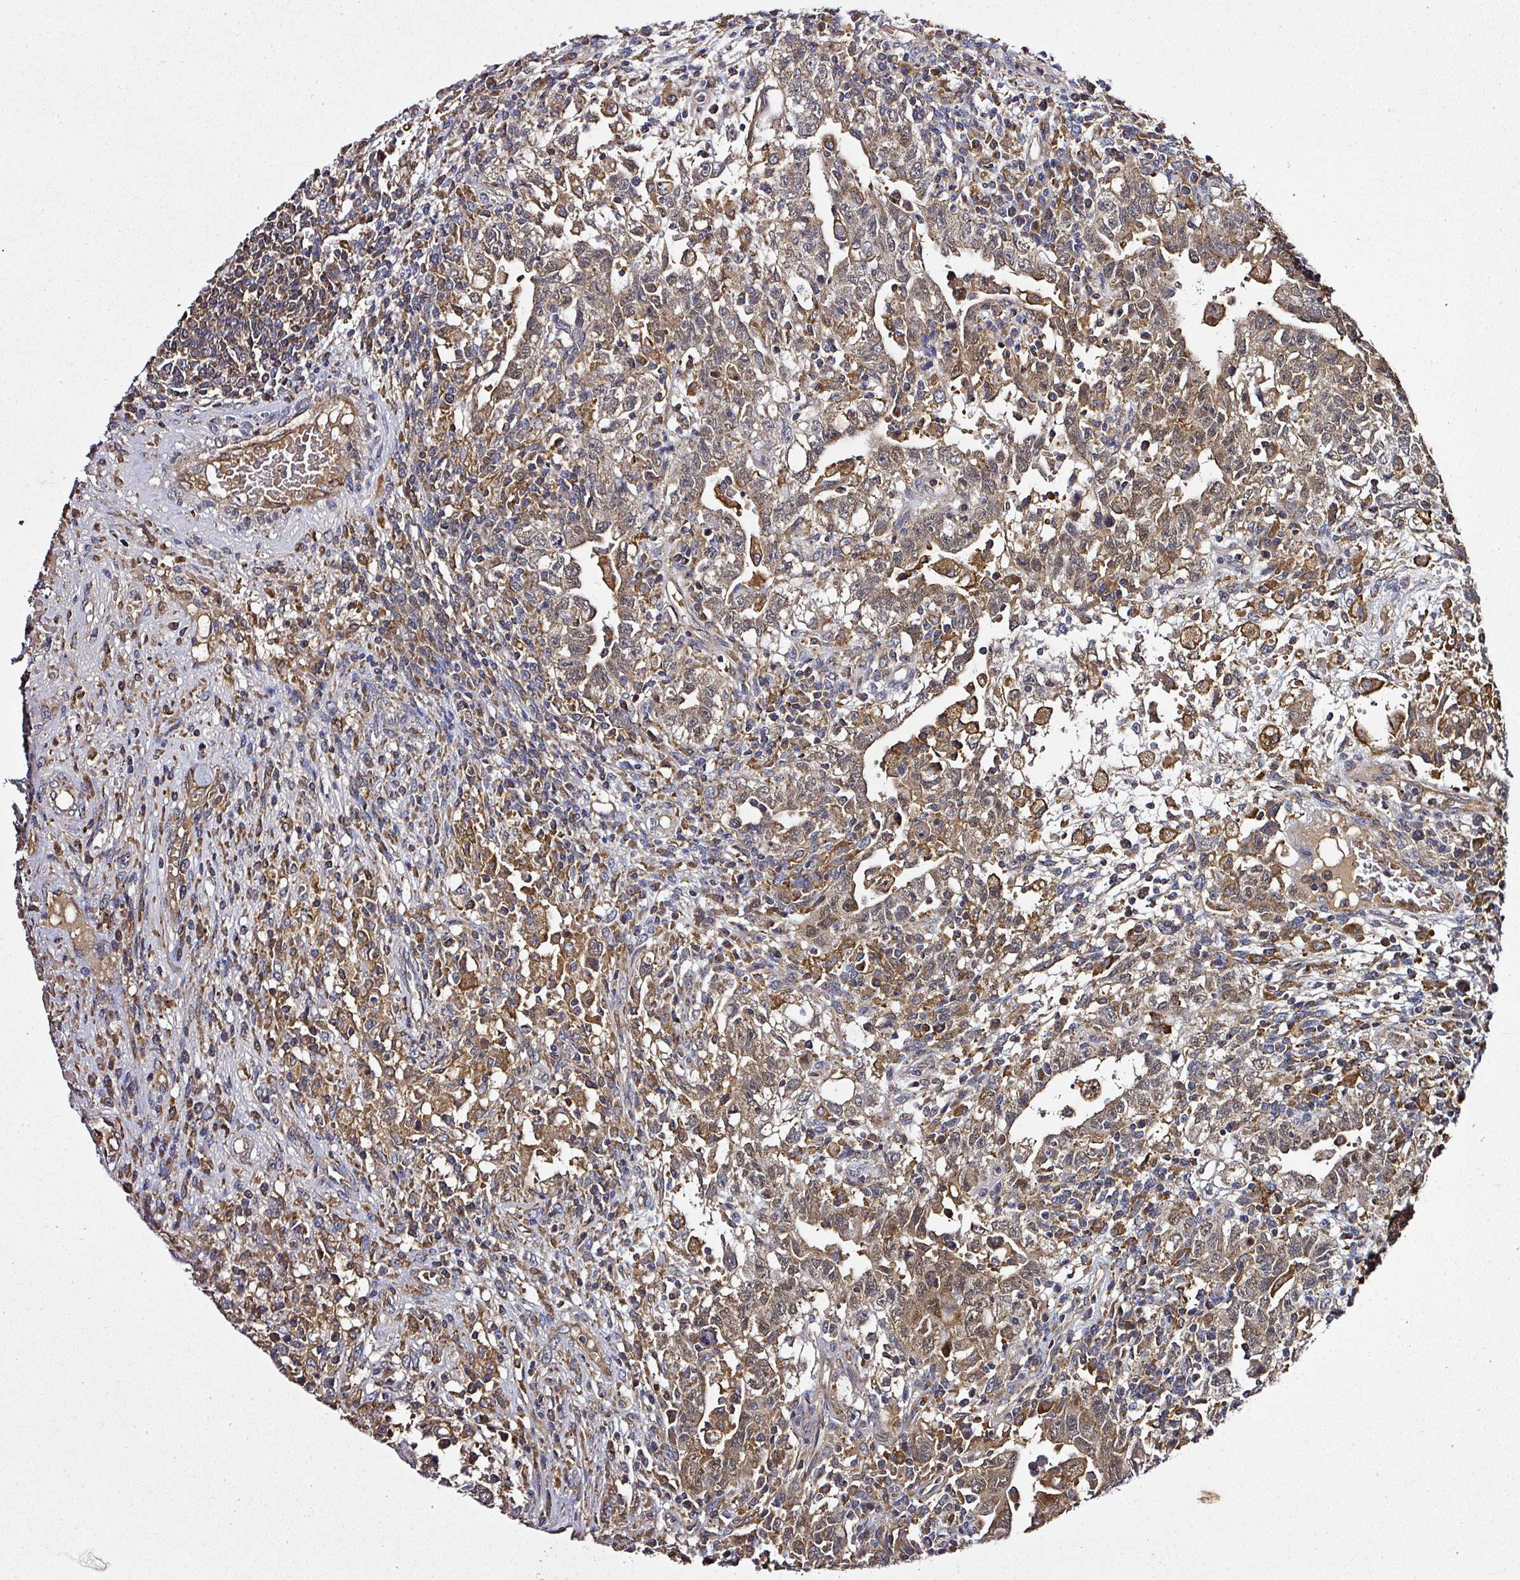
{"staining": {"intensity": "moderate", "quantity": ">75%", "location": "cytoplasmic/membranous,nuclear"}, "tissue": "testis cancer", "cell_type": "Tumor cells", "image_type": "cancer", "snomed": [{"axis": "morphology", "description": "Carcinoma, Embryonal, NOS"}, {"axis": "topography", "description": "Testis"}], "caption": "Testis cancer was stained to show a protein in brown. There is medium levels of moderate cytoplasmic/membranous and nuclear expression in about >75% of tumor cells.", "gene": "ZNF513", "patient": {"sex": "male", "age": 26}}